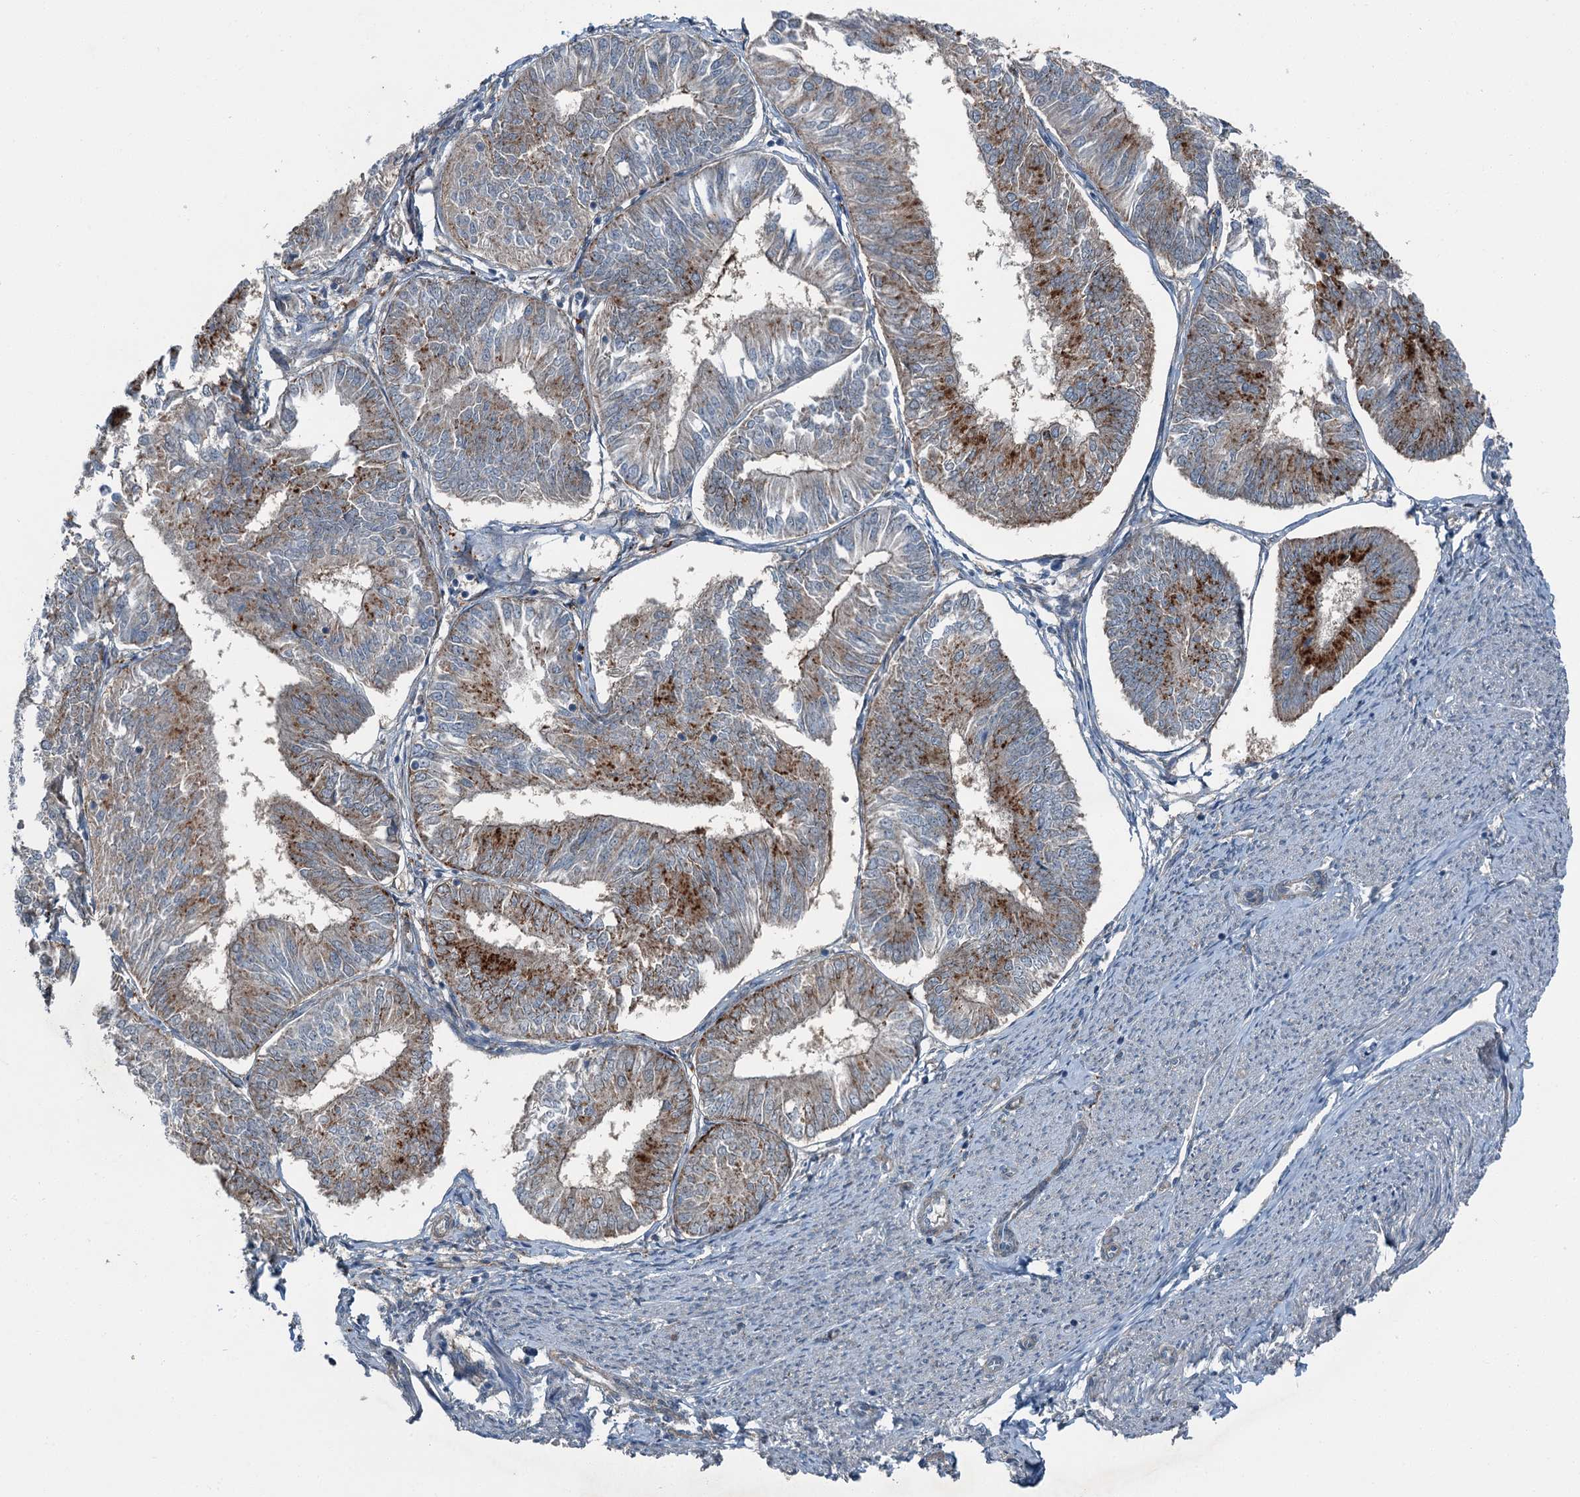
{"staining": {"intensity": "strong", "quantity": "<25%", "location": "cytoplasmic/membranous"}, "tissue": "endometrial cancer", "cell_type": "Tumor cells", "image_type": "cancer", "snomed": [{"axis": "morphology", "description": "Adenocarcinoma, NOS"}, {"axis": "topography", "description": "Endometrium"}], "caption": "DAB (3,3'-diaminobenzidine) immunohistochemical staining of endometrial adenocarcinoma displays strong cytoplasmic/membranous protein staining in about <25% of tumor cells. (Stains: DAB in brown, nuclei in blue, Microscopy: brightfield microscopy at high magnification).", "gene": "AXL", "patient": {"sex": "female", "age": 58}}